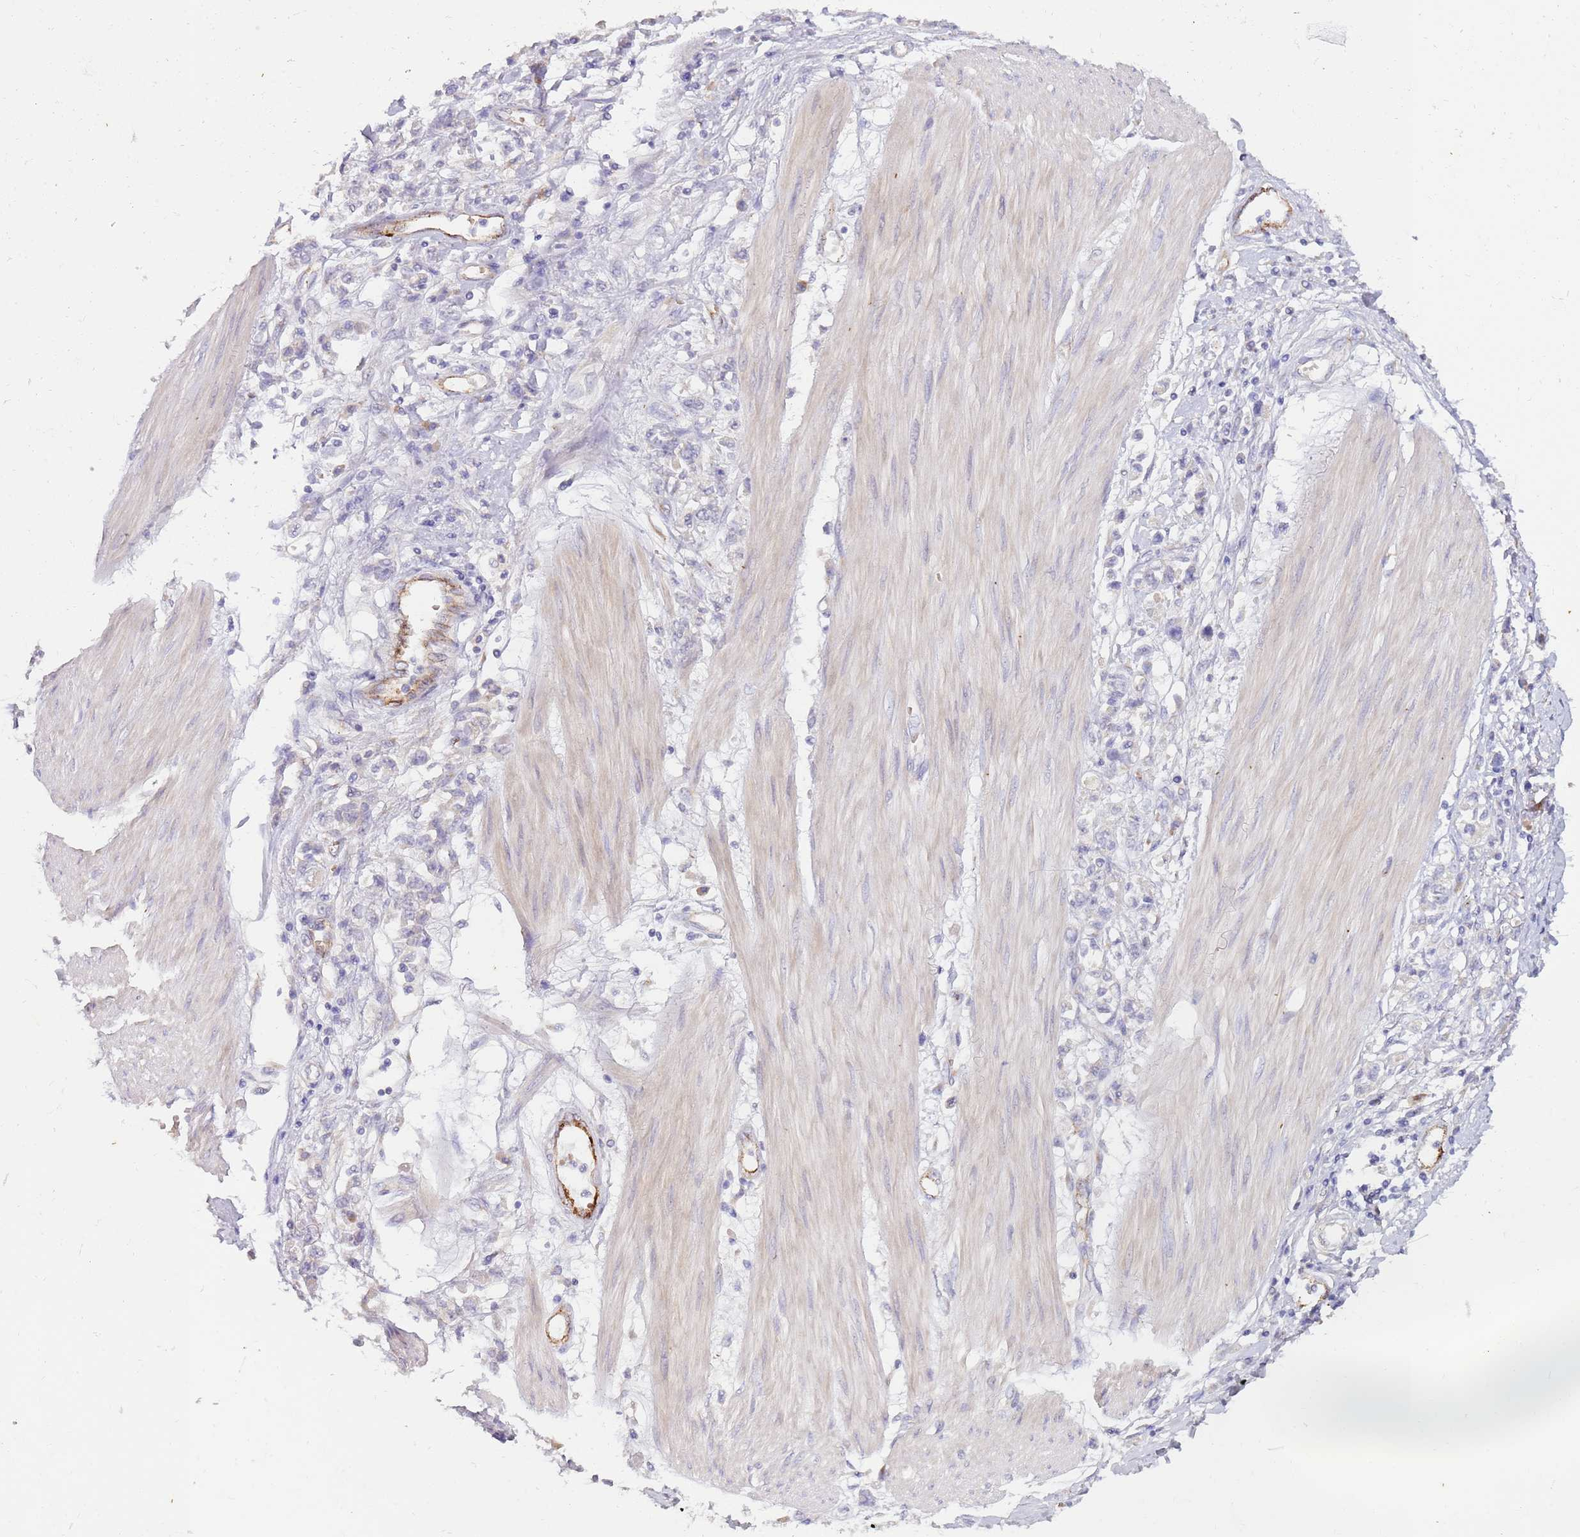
{"staining": {"intensity": "negative", "quantity": "none", "location": "none"}, "tissue": "stomach cancer", "cell_type": "Tumor cells", "image_type": "cancer", "snomed": [{"axis": "morphology", "description": "Adenocarcinoma, NOS"}, {"axis": "topography", "description": "Stomach"}], "caption": "DAB immunohistochemical staining of human stomach adenocarcinoma exhibits no significant expression in tumor cells.", "gene": "NMUR2", "patient": {"sex": "female", "age": 76}}